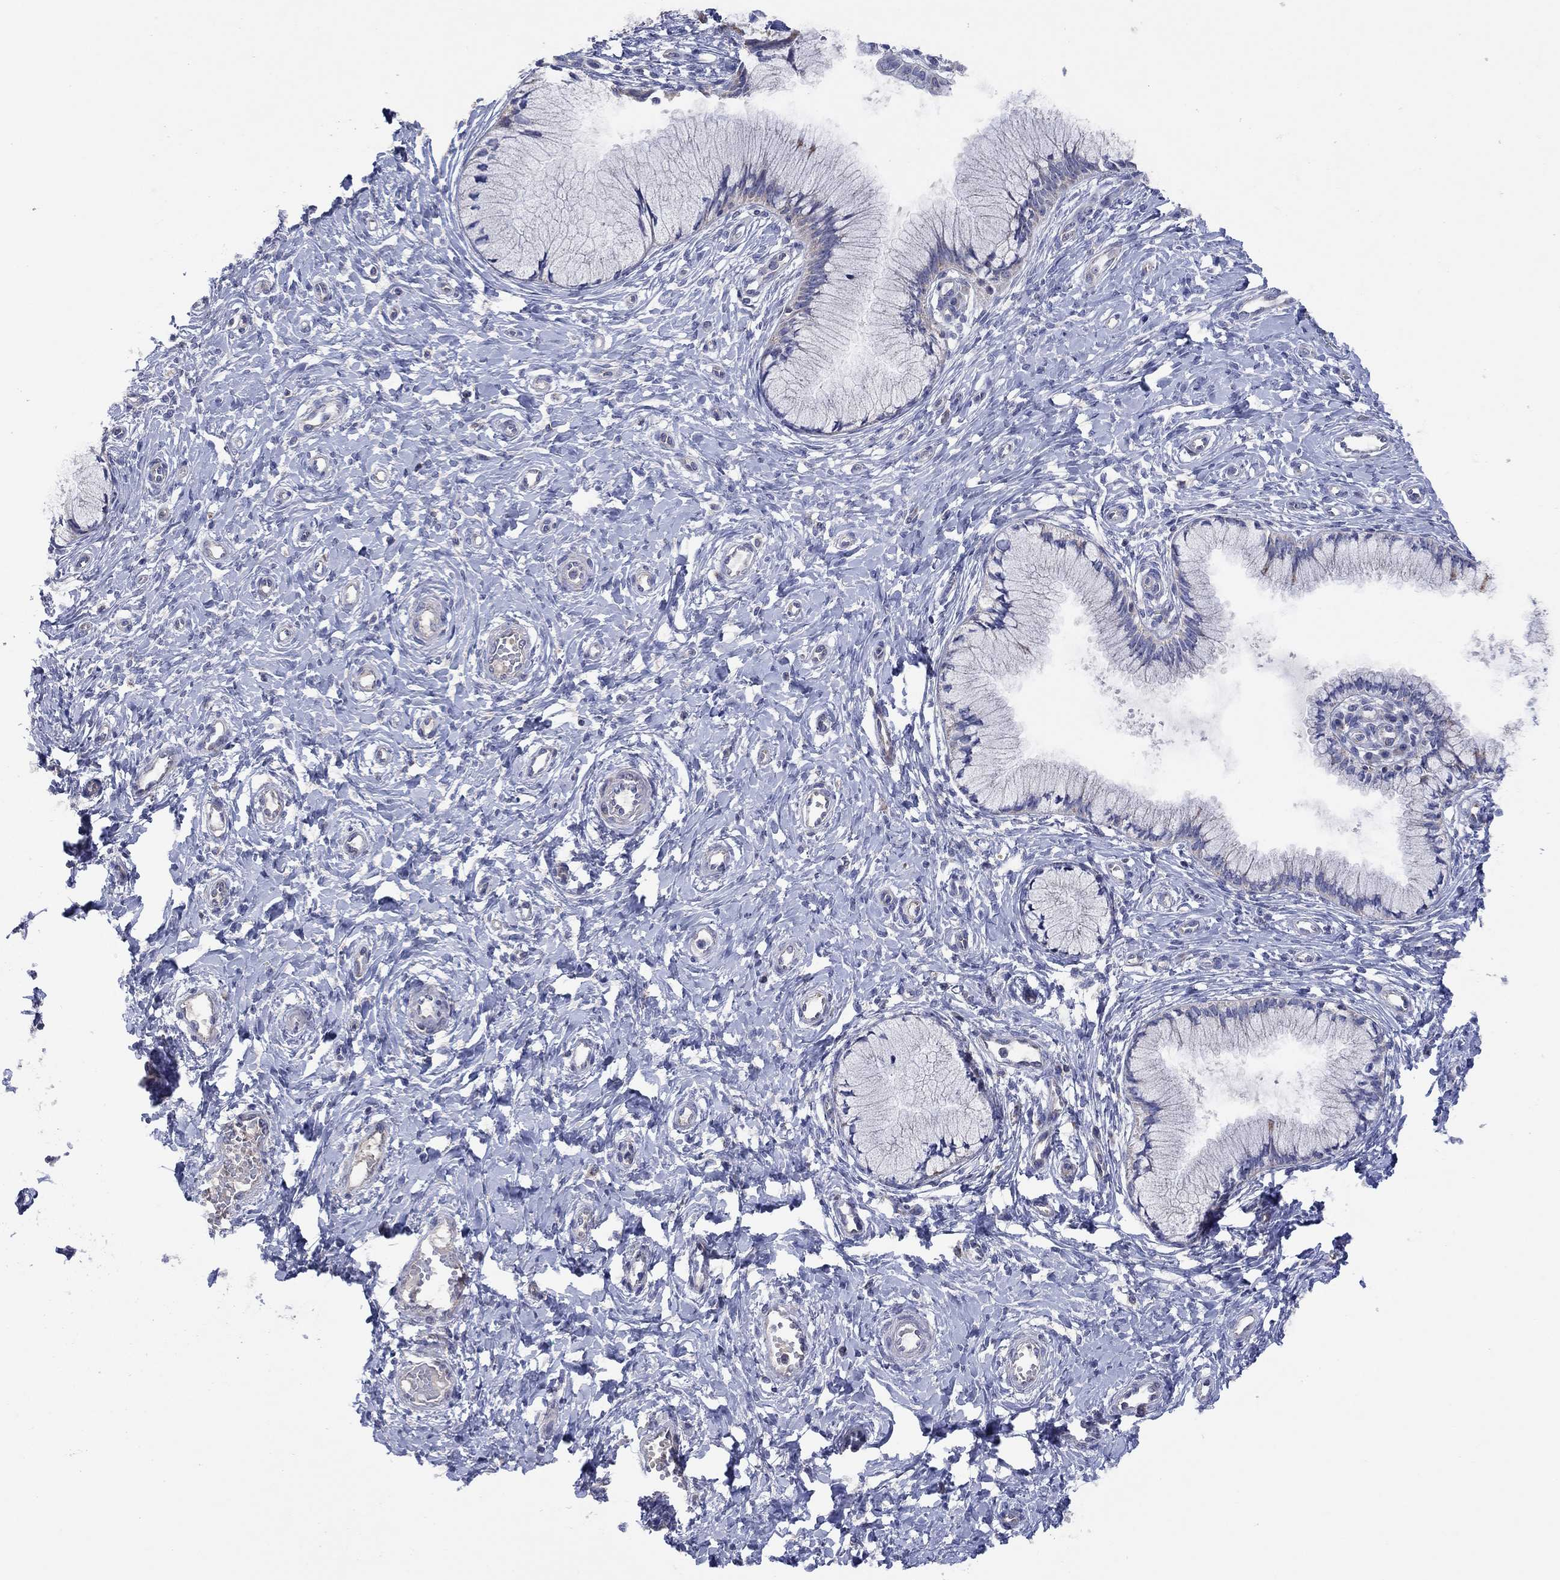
{"staining": {"intensity": "moderate", "quantity": "<25%", "location": "cytoplasmic/membranous"}, "tissue": "cervix", "cell_type": "Glandular cells", "image_type": "normal", "snomed": [{"axis": "morphology", "description": "Normal tissue, NOS"}, {"axis": "topography", "description": "Cervix"}], "caption": "Cervix stained for a protein demonstrates moderate cytoplasmic/membranous positivity in glandular cells. The protein of interest is stained brown, and the nuclei are stained in blue (DAB (3,3'-diaminobenzidine) IHC with brightfield microscopy, high magnification).", "gene": "CLVS1", "patient": {"sex": "female", "age": 37}}